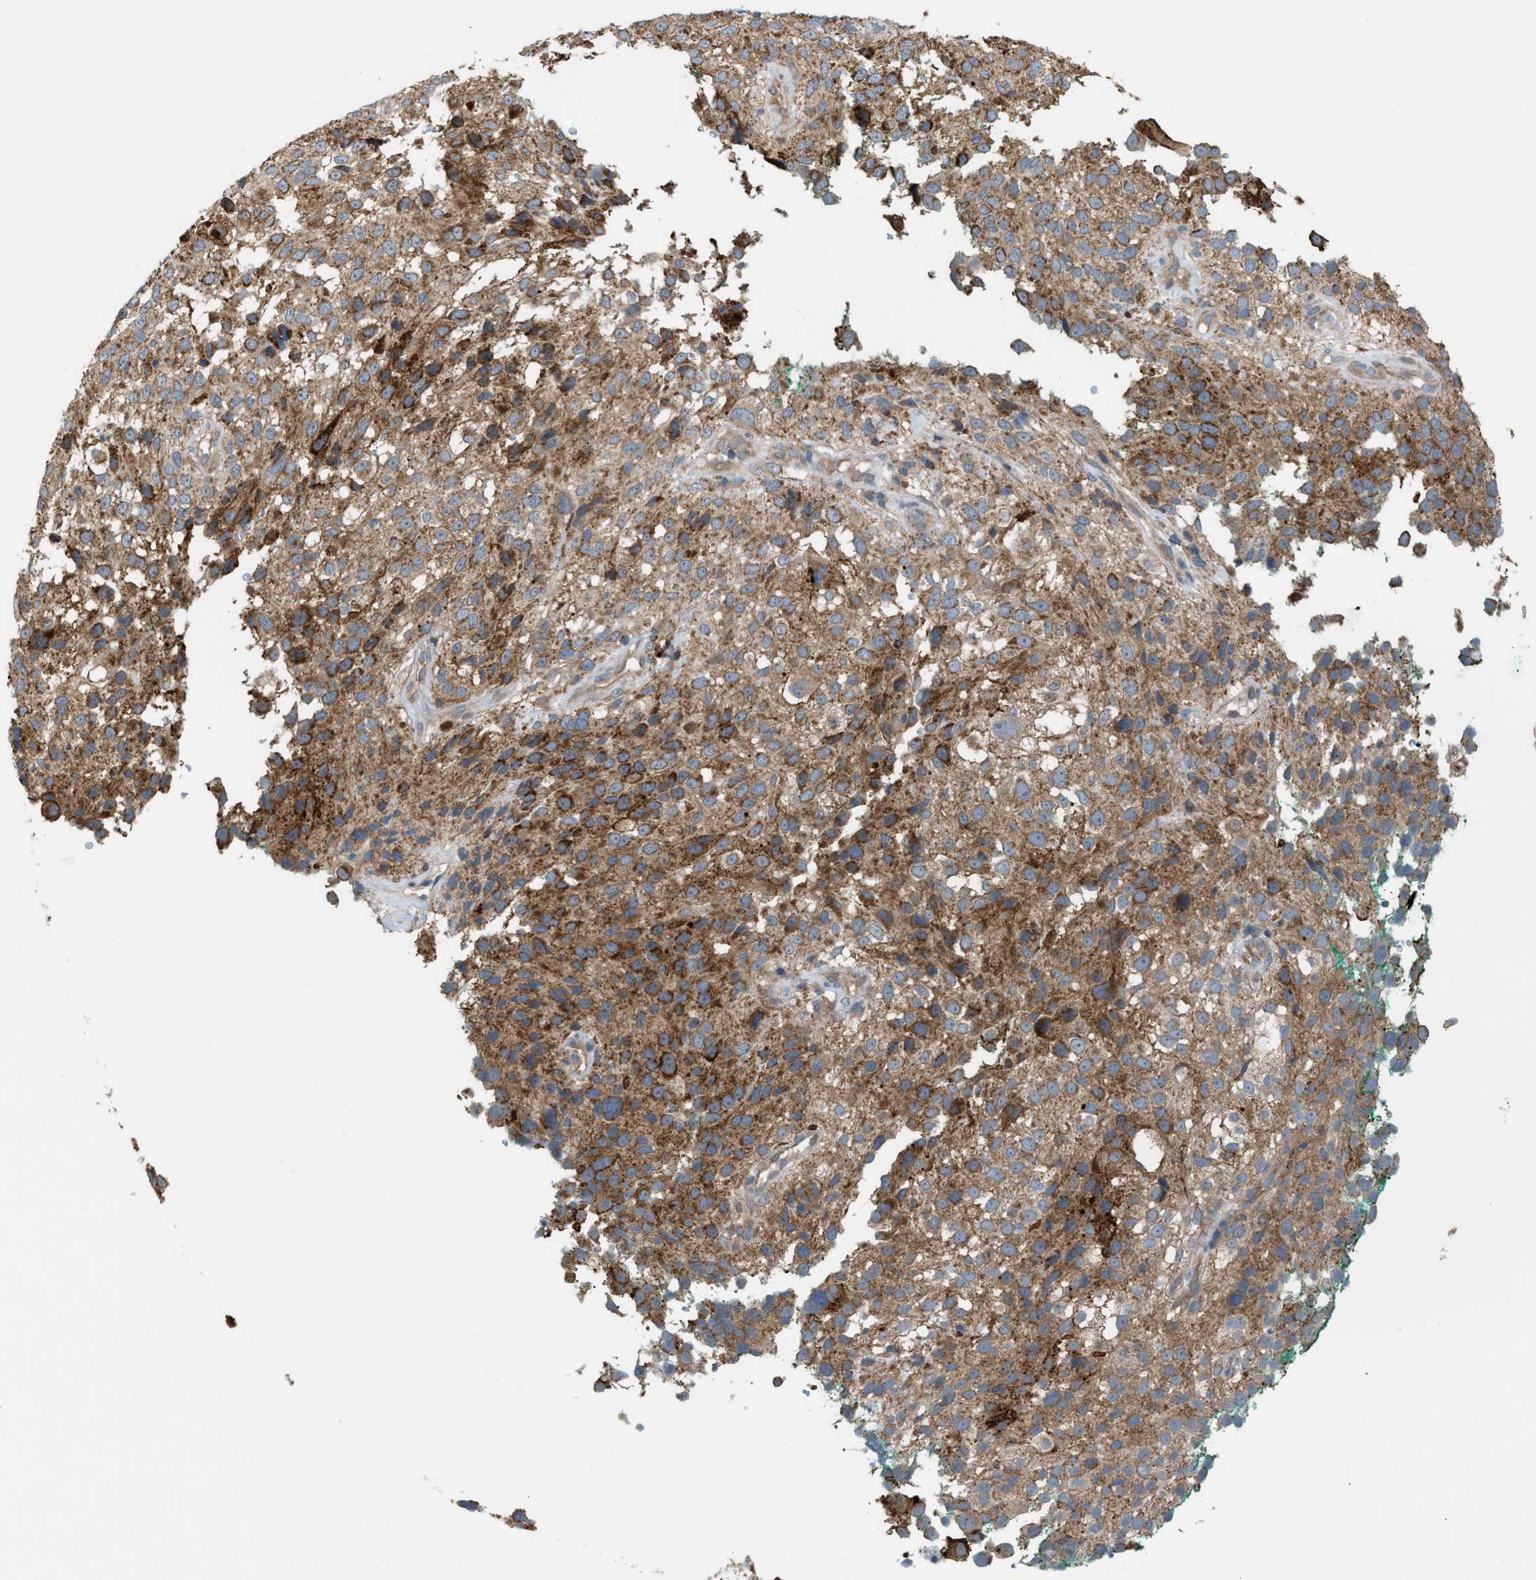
{"staining": {"intensity": "moderate", "quantity": ">75%", "location": "cytoplasmic/membranous"}, "tissue": "melanoma", "cell_type": "Tumor cells", "image_type": "cancer", "snomed": [{"axis": "morphology", "description": "Necrosis, NOS"}, {"axis": "morphology", "description": "Malignant melanoma, NOS"}, {"axis": "topography", "description": "Skin"}], "caption": "Protein staining demonstrates moderate cytoplasmic/membranous staining in about >75% of tumor cells in melanoma.", "gene": "PDCL", "patient": {"sex": "female", "age": 87}}